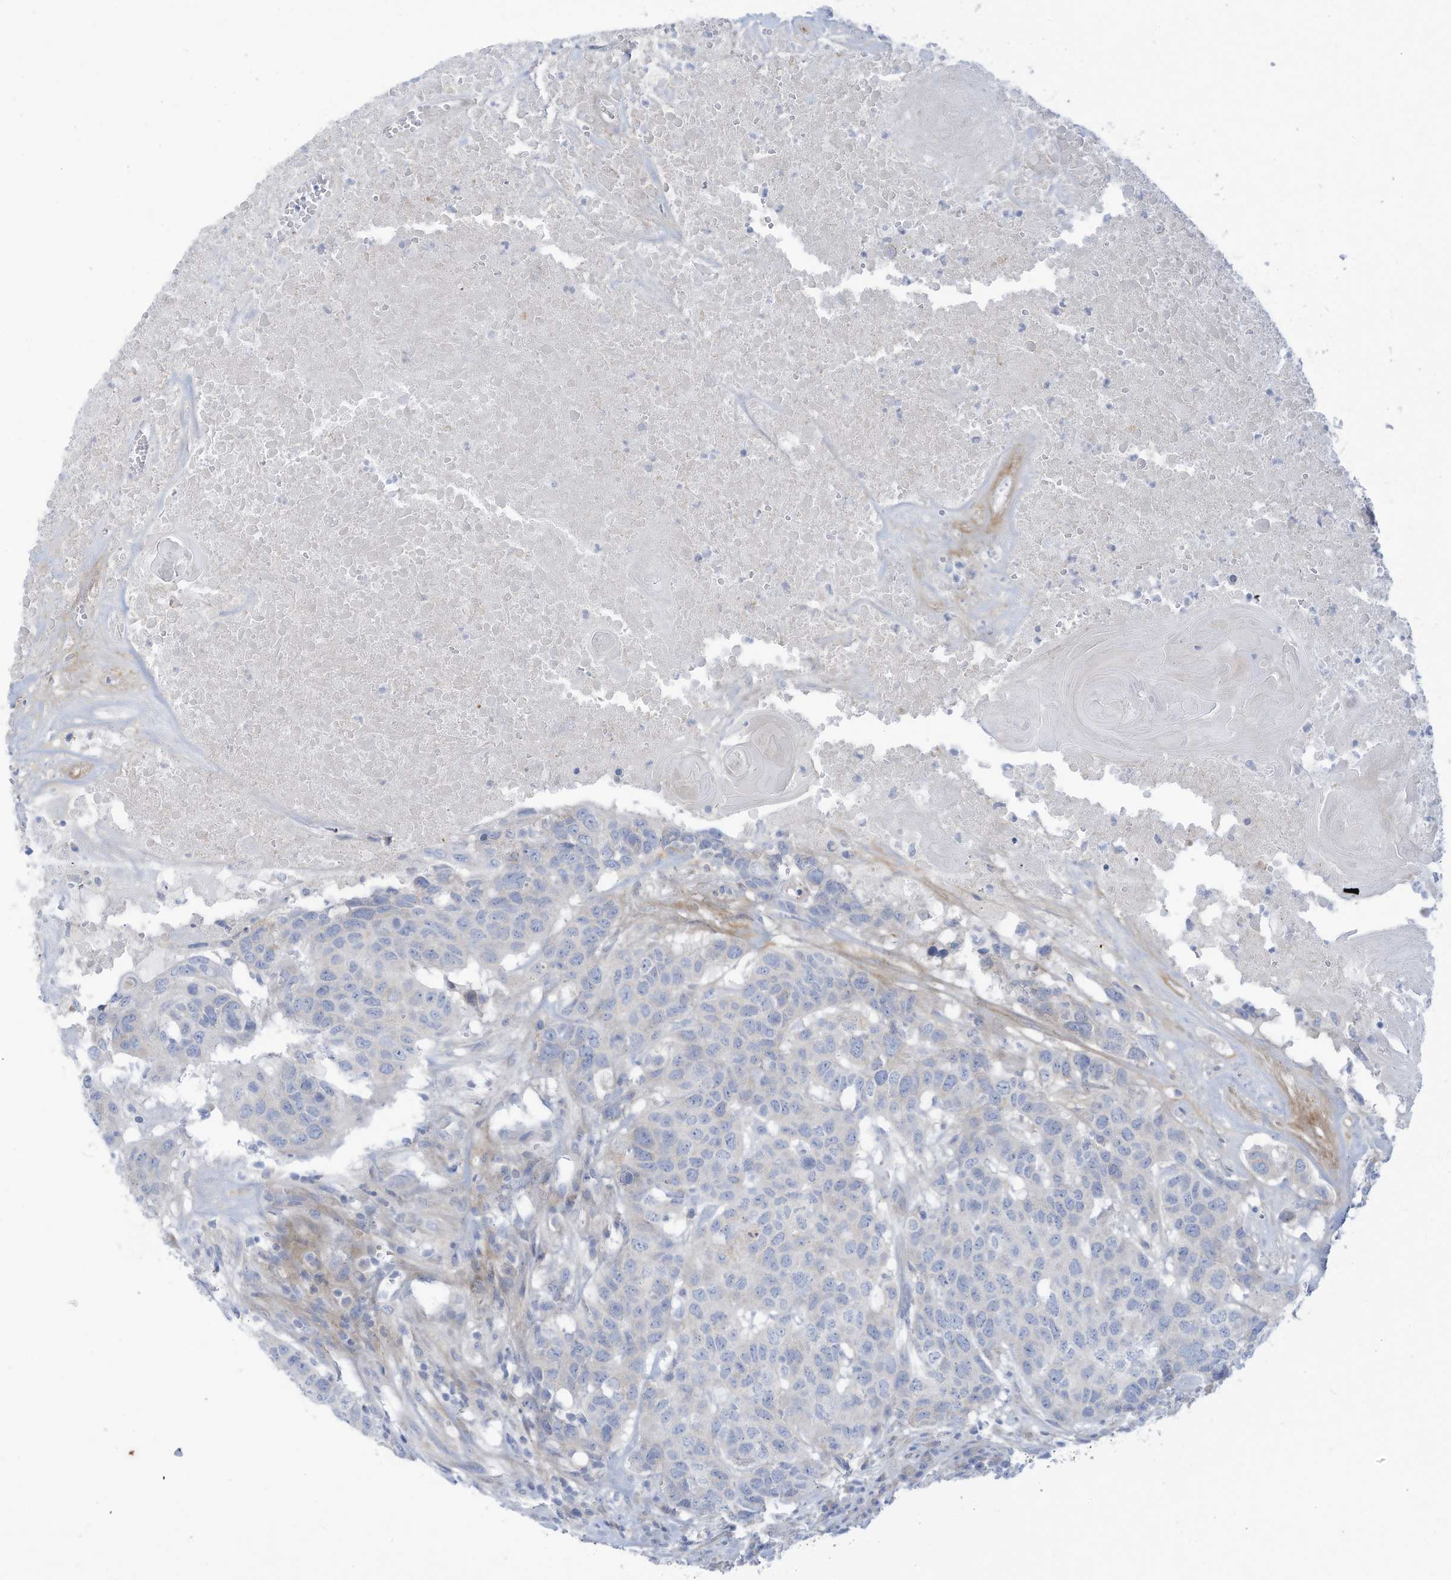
{"staining": {"intensity": "negative", "quantity": "none", "location": "none"}, "tissue": "head and neck cancer", "cell_type": "Tumor cells", "image_type": "cancer", "snomed": [{"axis": "morphology", "description": "Squamous cell carcinoma, NOS"}, {"axis": "topography", "description": "Head-Neck"}], "caption": "Immunohistochemical staining of human head and neck cancer reveals no significant positivity in tumor cells.", "gene": "TRMT2B", "patient": {"sex": "male", "age": 66}}